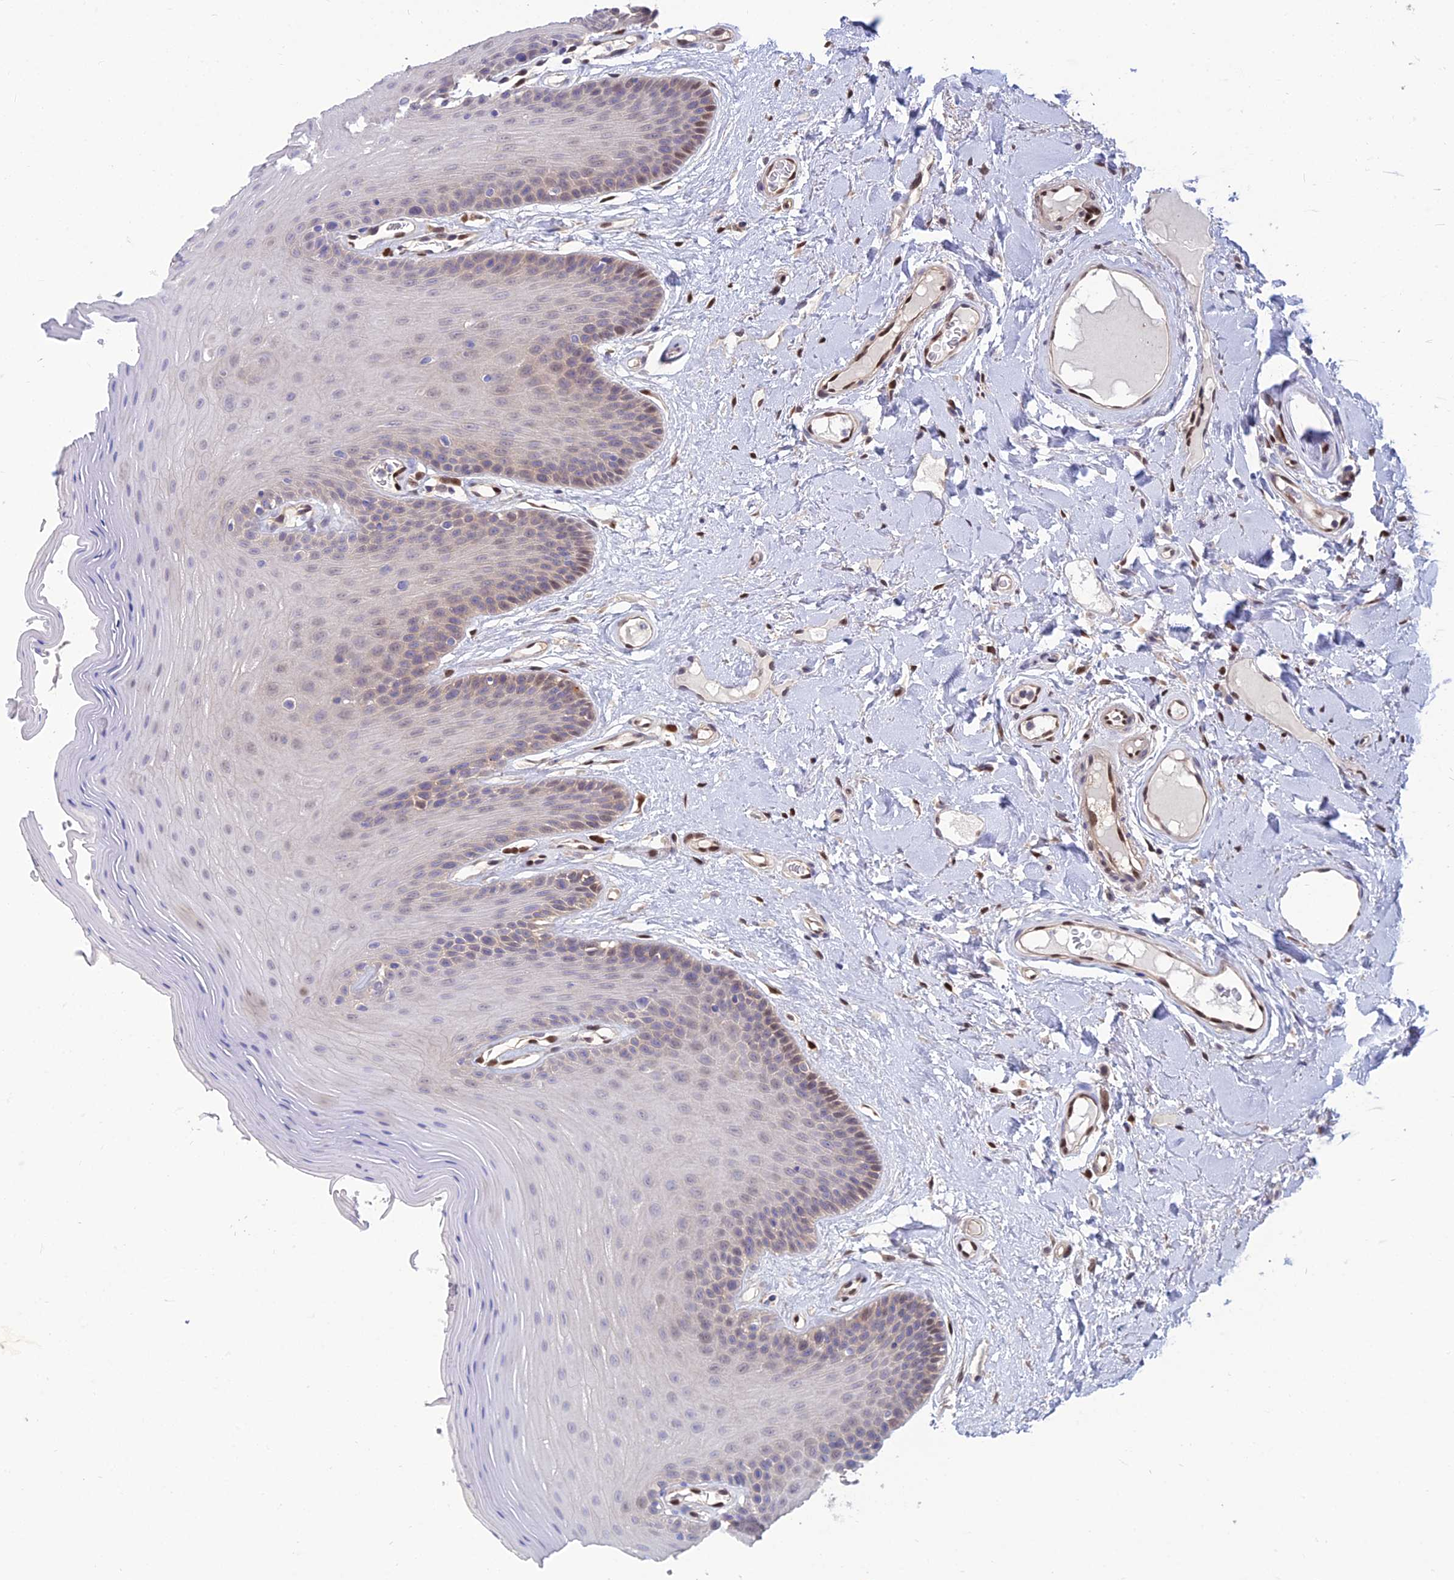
{"staining": {"intensity": "moderate", "quantity": "<25%", "location": "nuclear"}, "tissue": "oral mucosa", "cell_type": "Squamous epithelial cells", "image_type": "normal", "snomed": [{"axis": "morphology", "description": "Normal tissue, NOS"}, {"axis": "morphology", "description": "Squamous cell carcinoma, NOS"}, {"axis": "topography", "description": "Skeletal muscle"}, {"axis": "topography", "description": "Adipose tissue"}, {"axis": "topography", "description": "Vascular tissue"}, {"axis": "topography", "description": "Oral tissue"}, {"axis": "topography", "description": "Peripheral nerve tissue"}, {"axis": "topography", "description": "Head-Neck"}], "caption": "Immunohistochemical staining of unremarkable human oral mucosa exhibits low levels of moderate nuclear positivity in about <25% of squamous epithelial cells.", "gene": "DNPEP", "patient": {"sex": "male", "age": 71}}